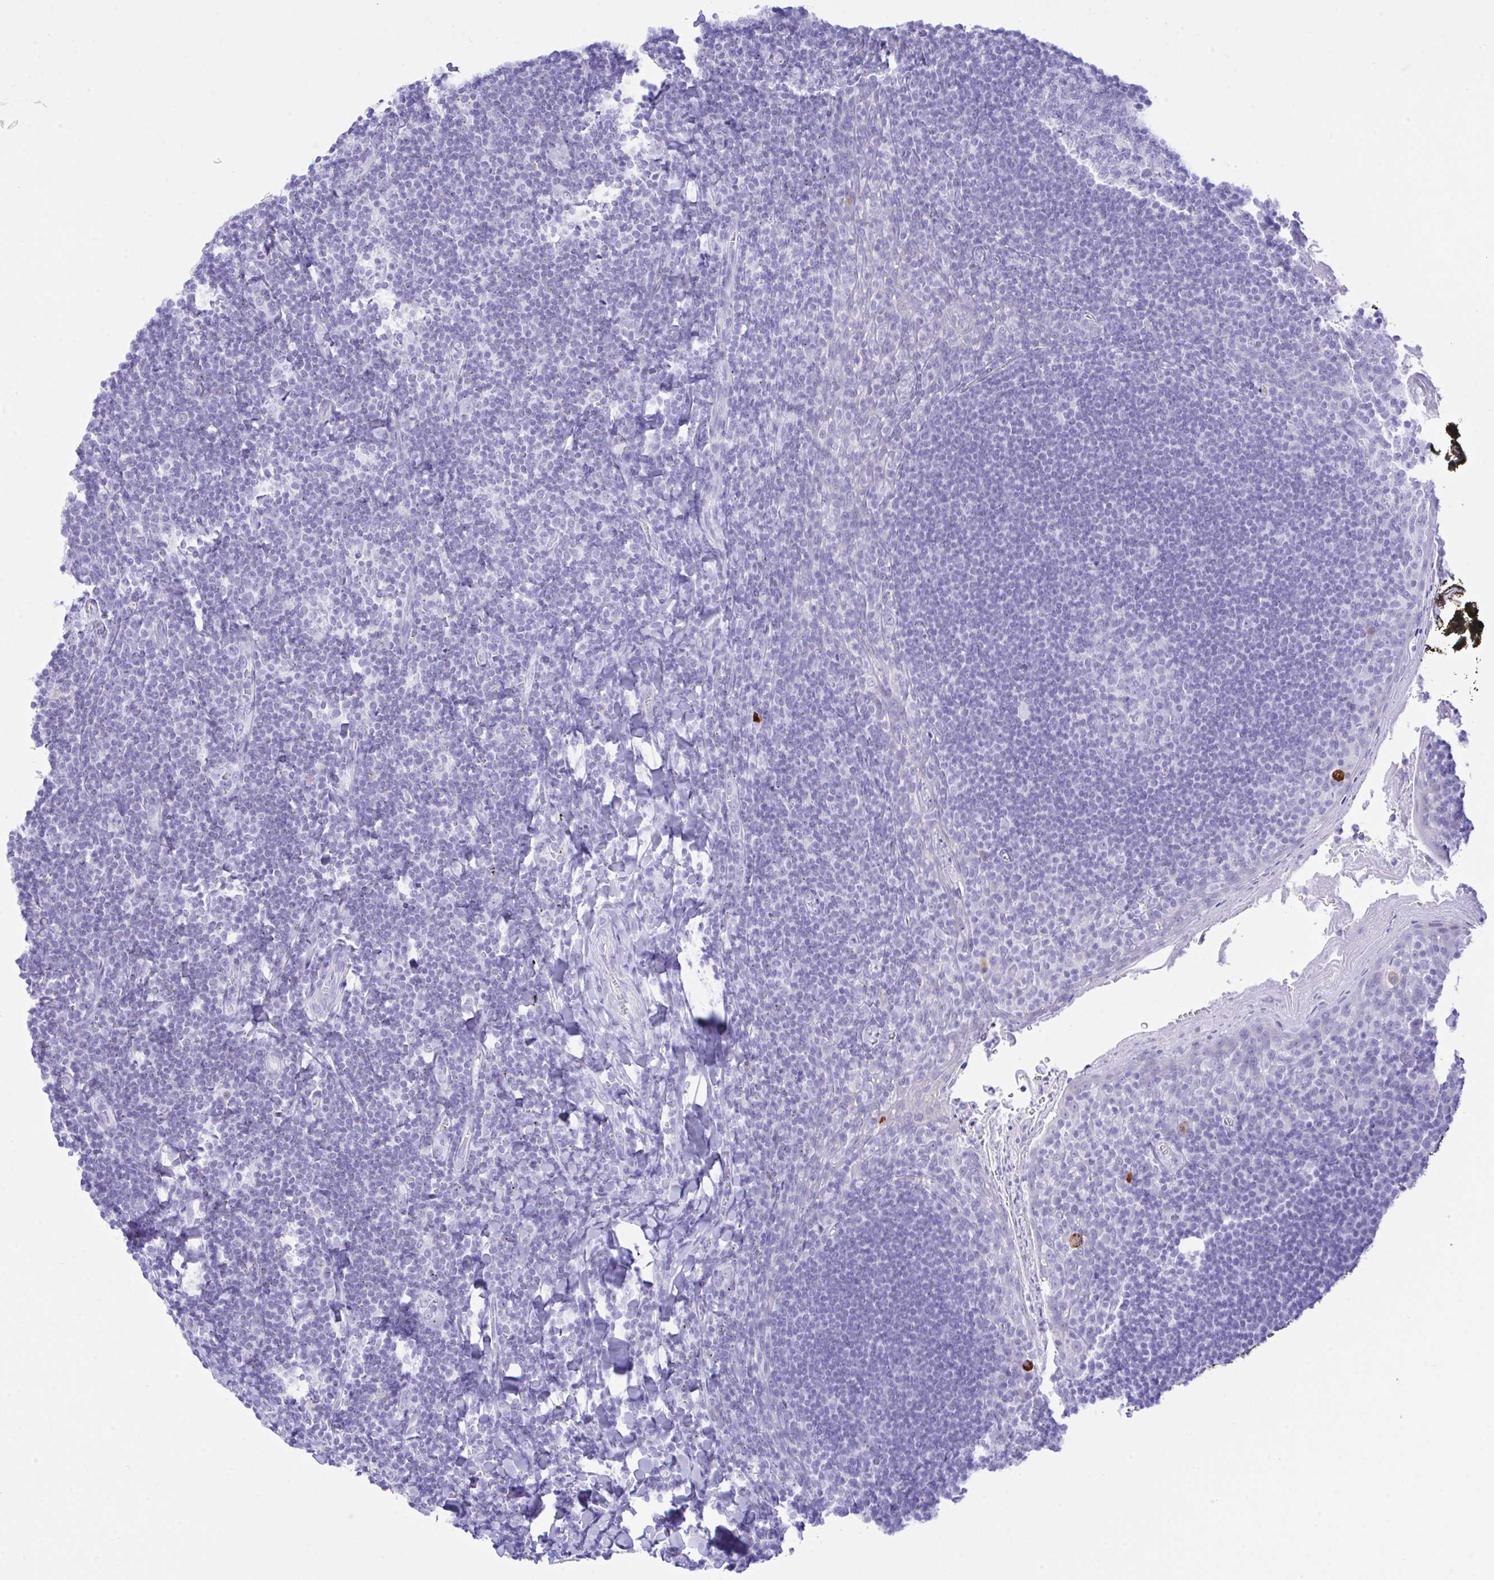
{"staining": {"intensity": "negative", "quantity": "none", "location": "none"}, "tissue": "tonsil", "cell_type": "Germinal center cells", "image_type": "normal", "snomed": [{"axis": "morphology", "description": "Normal tissue, NOS"}, {"axis": "topography", "description": "Tonsil"}], "caption": "DAB immunohistochemical staining of normal tonsil demonstrates no significant expression in germinal center cells.", "gene": "SELENOV", "patient": {"sex": "male", "age": 27}}